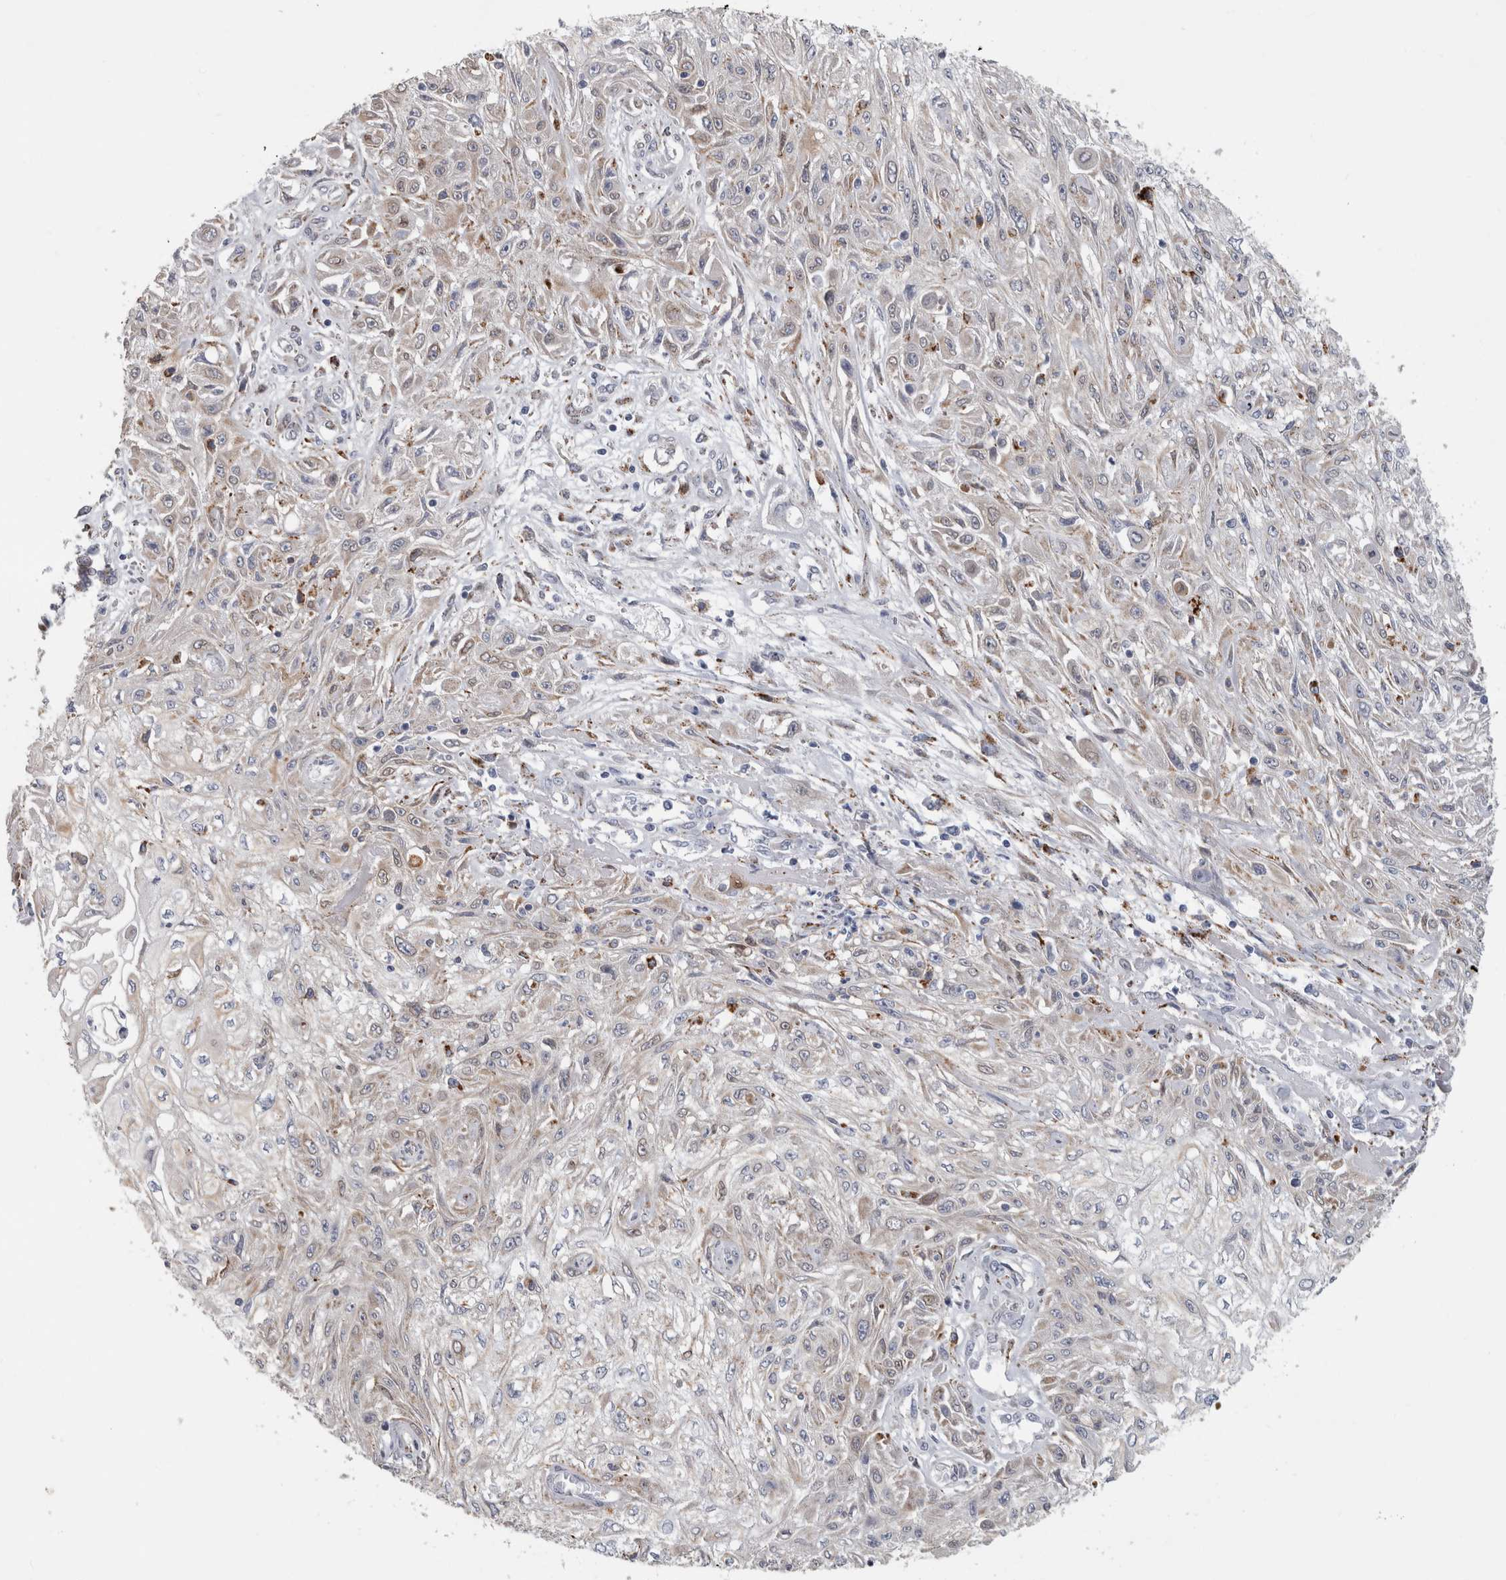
{"staining": {"intensity": "weak", "quantity": "<25%", "location": "cytoplasmic/membranous"}, "tissue": "skin cancer", "cell_type": "Tumor cells", "image_type": "cancer", "snomed": [{"axis": "morphology", "description": "Squamous cell carcinoma, NOS"}, {"axis": "morphology", "description": "Squamous cell carcinoma, metastatic, NOS"}, {"axis": "topography", "description": "Skin"}, {"axis": "topography", "description": "Lymph node"}], "caption": "Image shows no significant protein positivity in tumor cells of skin cancer (squamous cell carcinoma). The staining is performed using DAB brown chromogen with nuclei counter-stained in using hematoxylin.", "gene": "DNAJC24", "patient": {"sex": "male", "age": 75}}